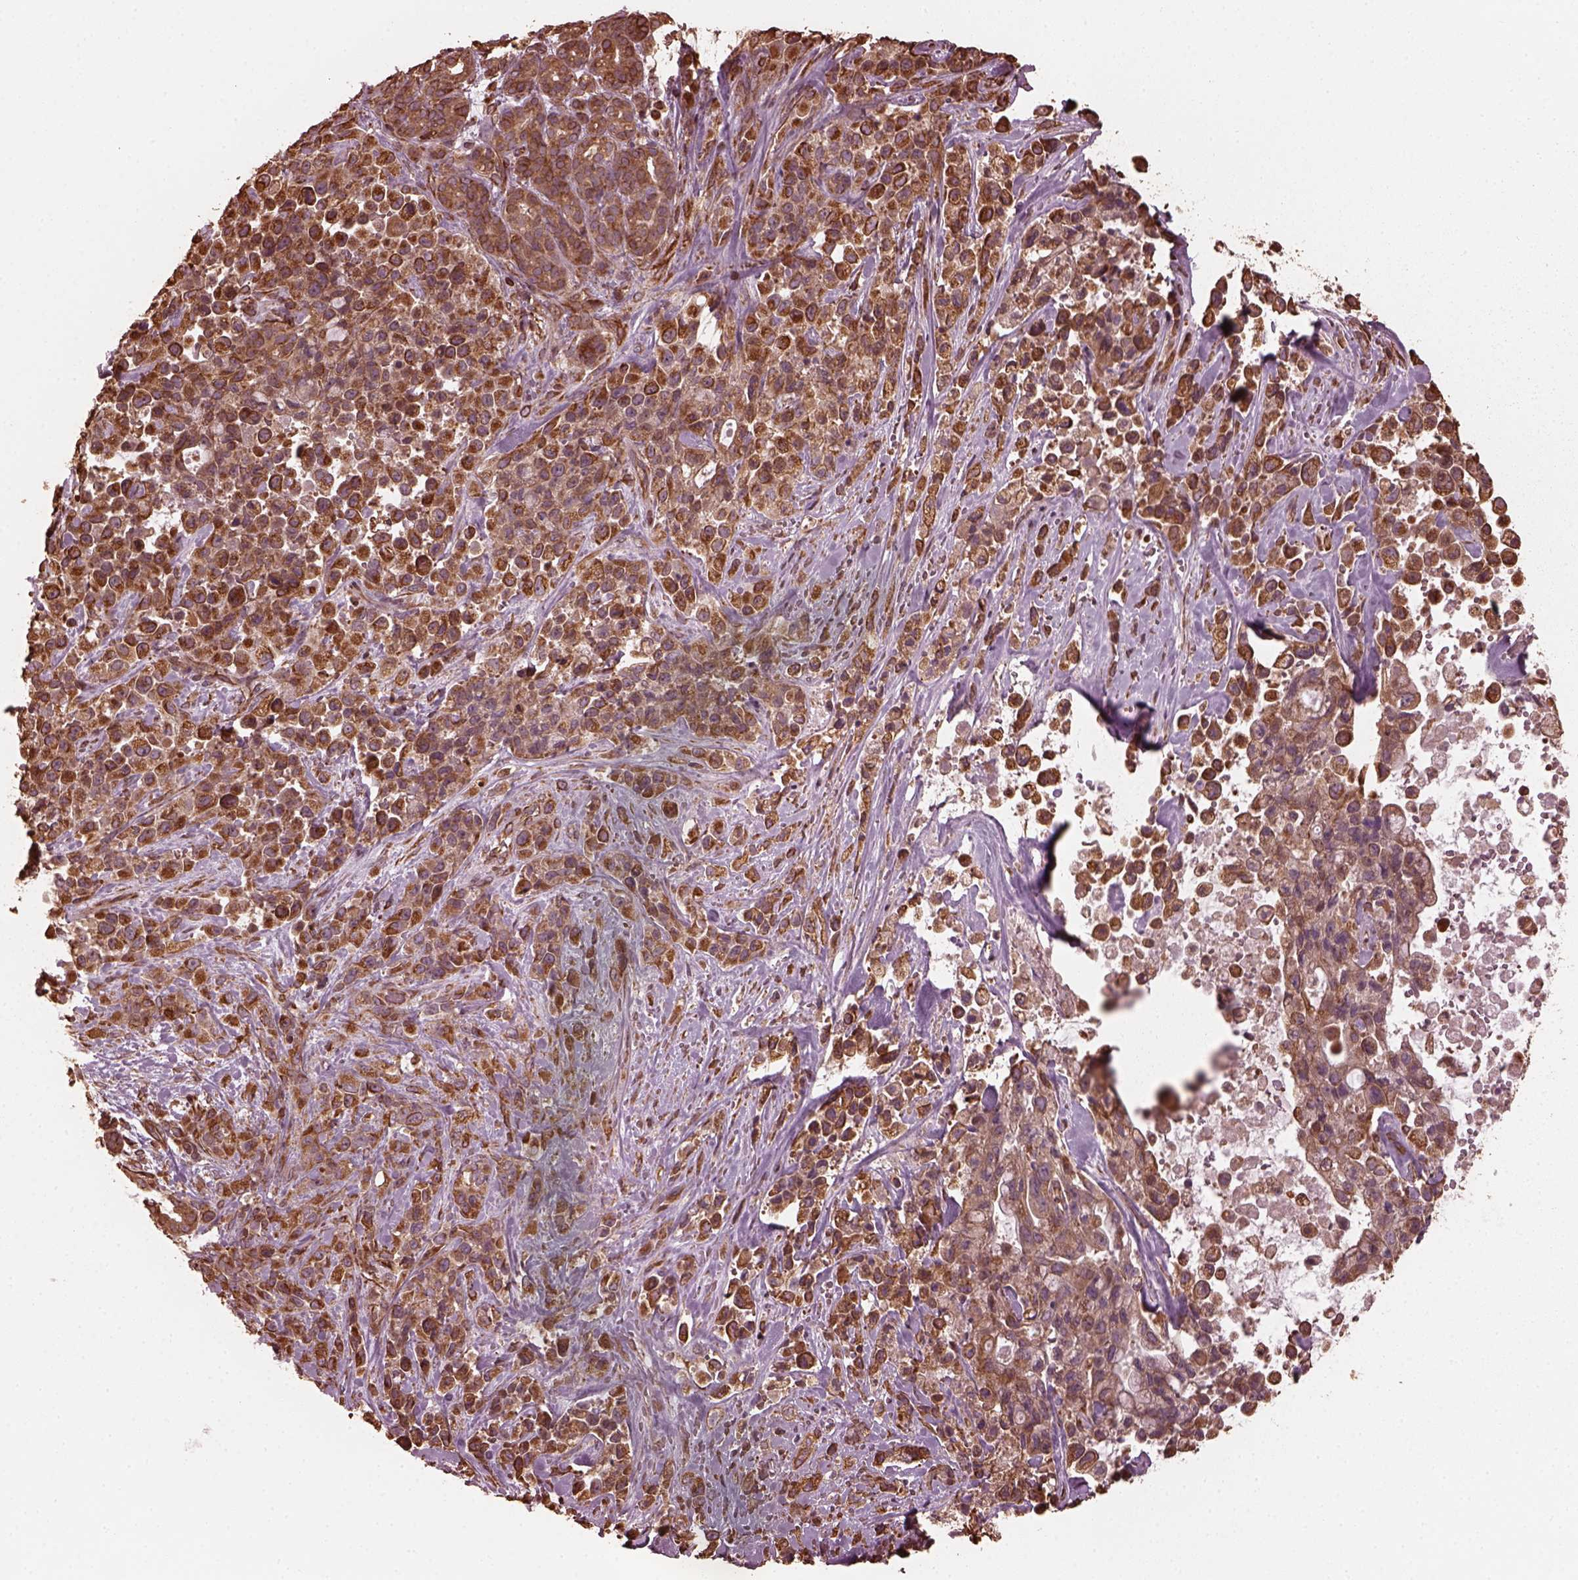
{"staining": {"intensity": "moderate", "quantity": "25%-75%", "location": "cytoplasmic/membranous"}, "tissue": "pancreatic cancer", "cell_type": "Tumor cells", "image_type": "cancer", "snomed": [{"axis": "morphology", "description": "Adenocarcinoma, NOS"}, {"axis": "topography", "description": "Pancreas"}], "caption": "Adenocarcinoma (pancreatic) stained with IHC exhibits moderate cytoplasmic/membranous positivity in about 25%-75% of tumor cells. The protein of interest is shown in brown color, while the nuclei are stained blue.", "gene": "GTPBP1", "patient": {"sex": "male", "age": 44}}